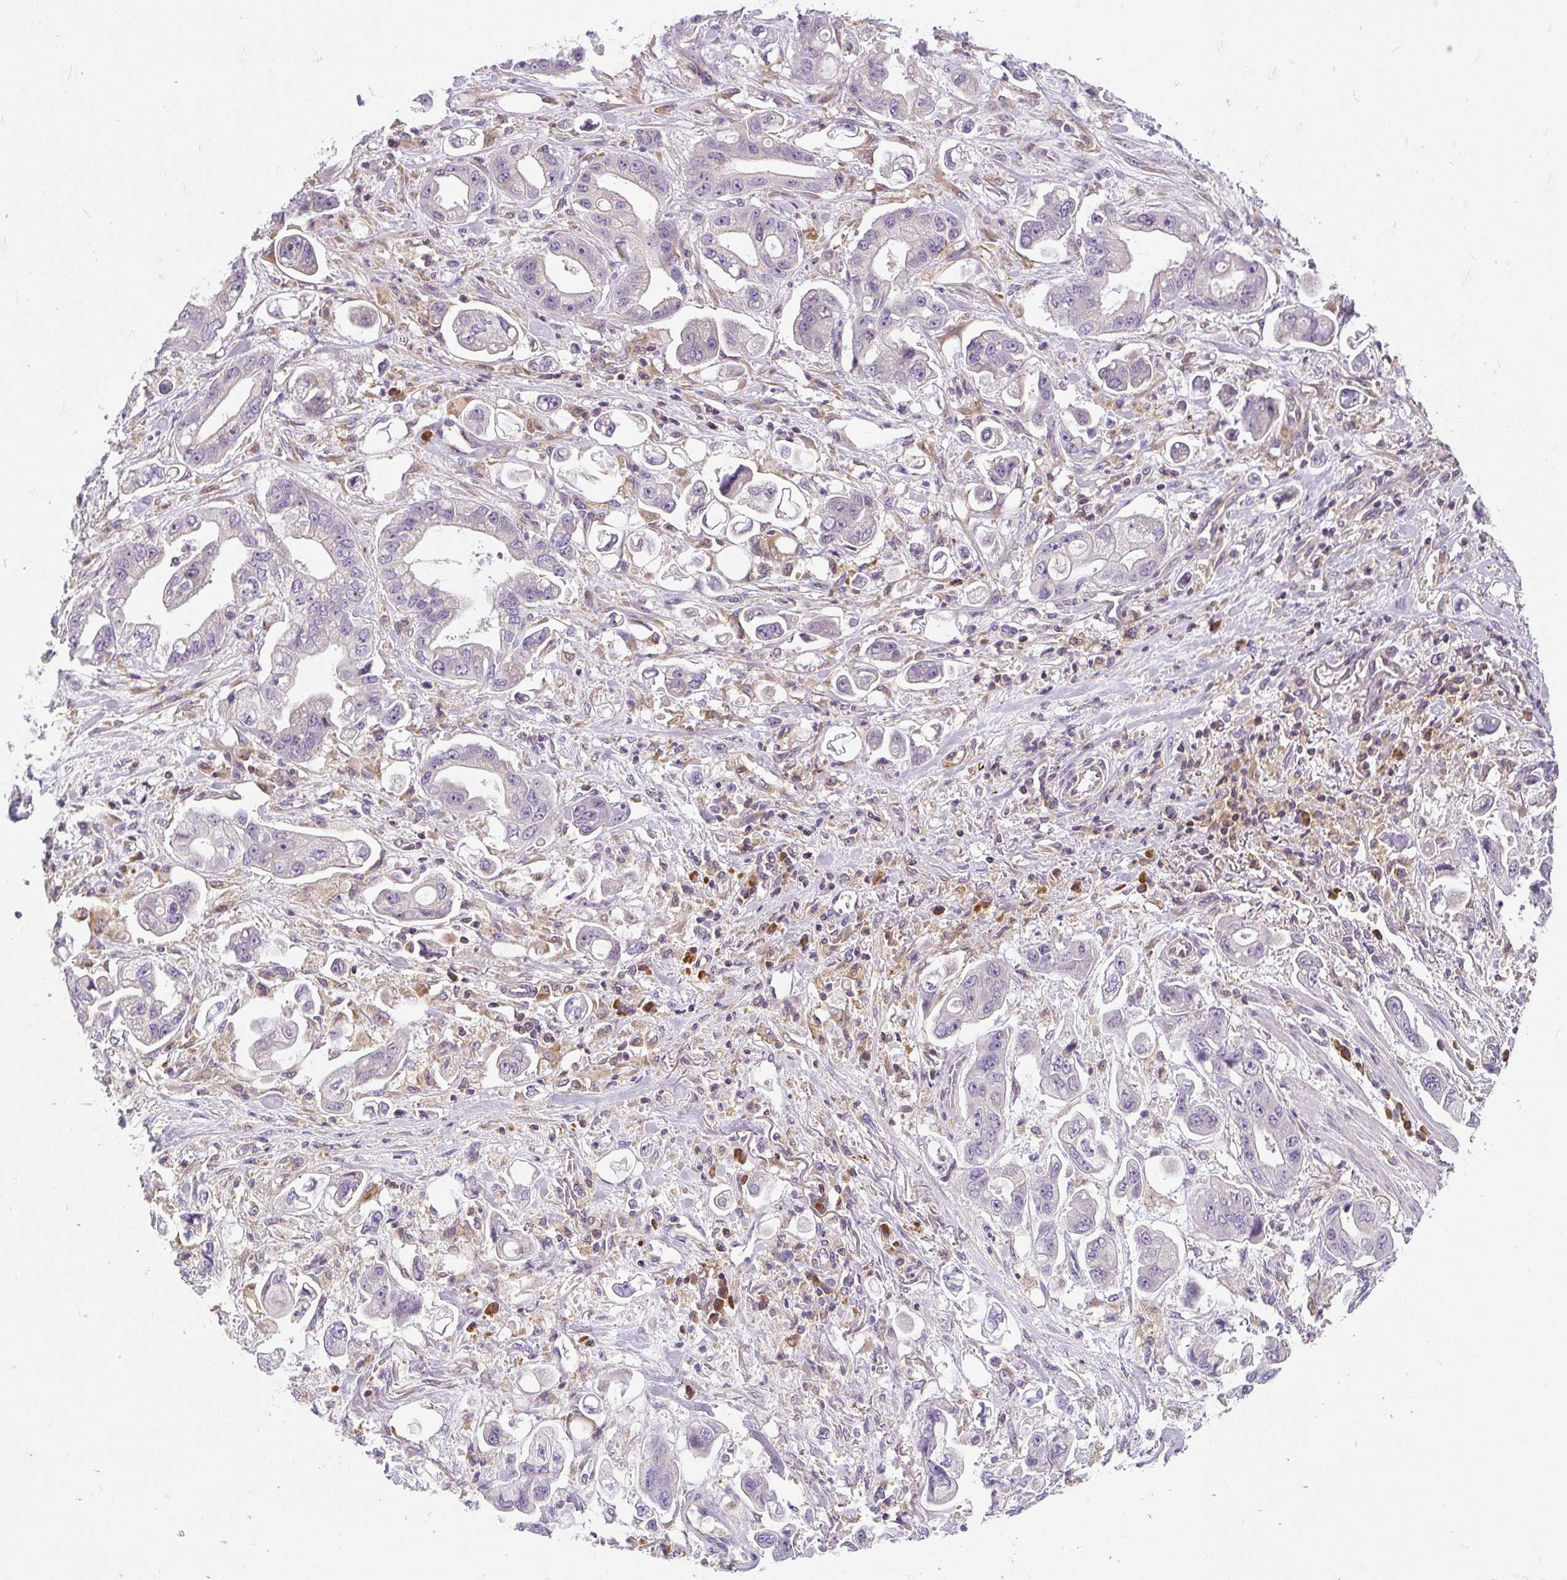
{"staining": {"intensity": "negative", "quantity": "none", "location": "none"}, "tissue": "stomach cancer", "cell_type": "Tumor cells", "image_type": "cancer", "snomed": [{"axis": "morphology", "description": "Adenocarcinoma, NOS"}, {"axis": "topography", "description": "Stomach"}], "caption": "A high-resolution micrograph shows immunohistochemistry staining of stomach cancer, which shows no significant staining in tumor cells.", "gene": "CYP20A1", "patient": {"sex": "male", "age": 62}}